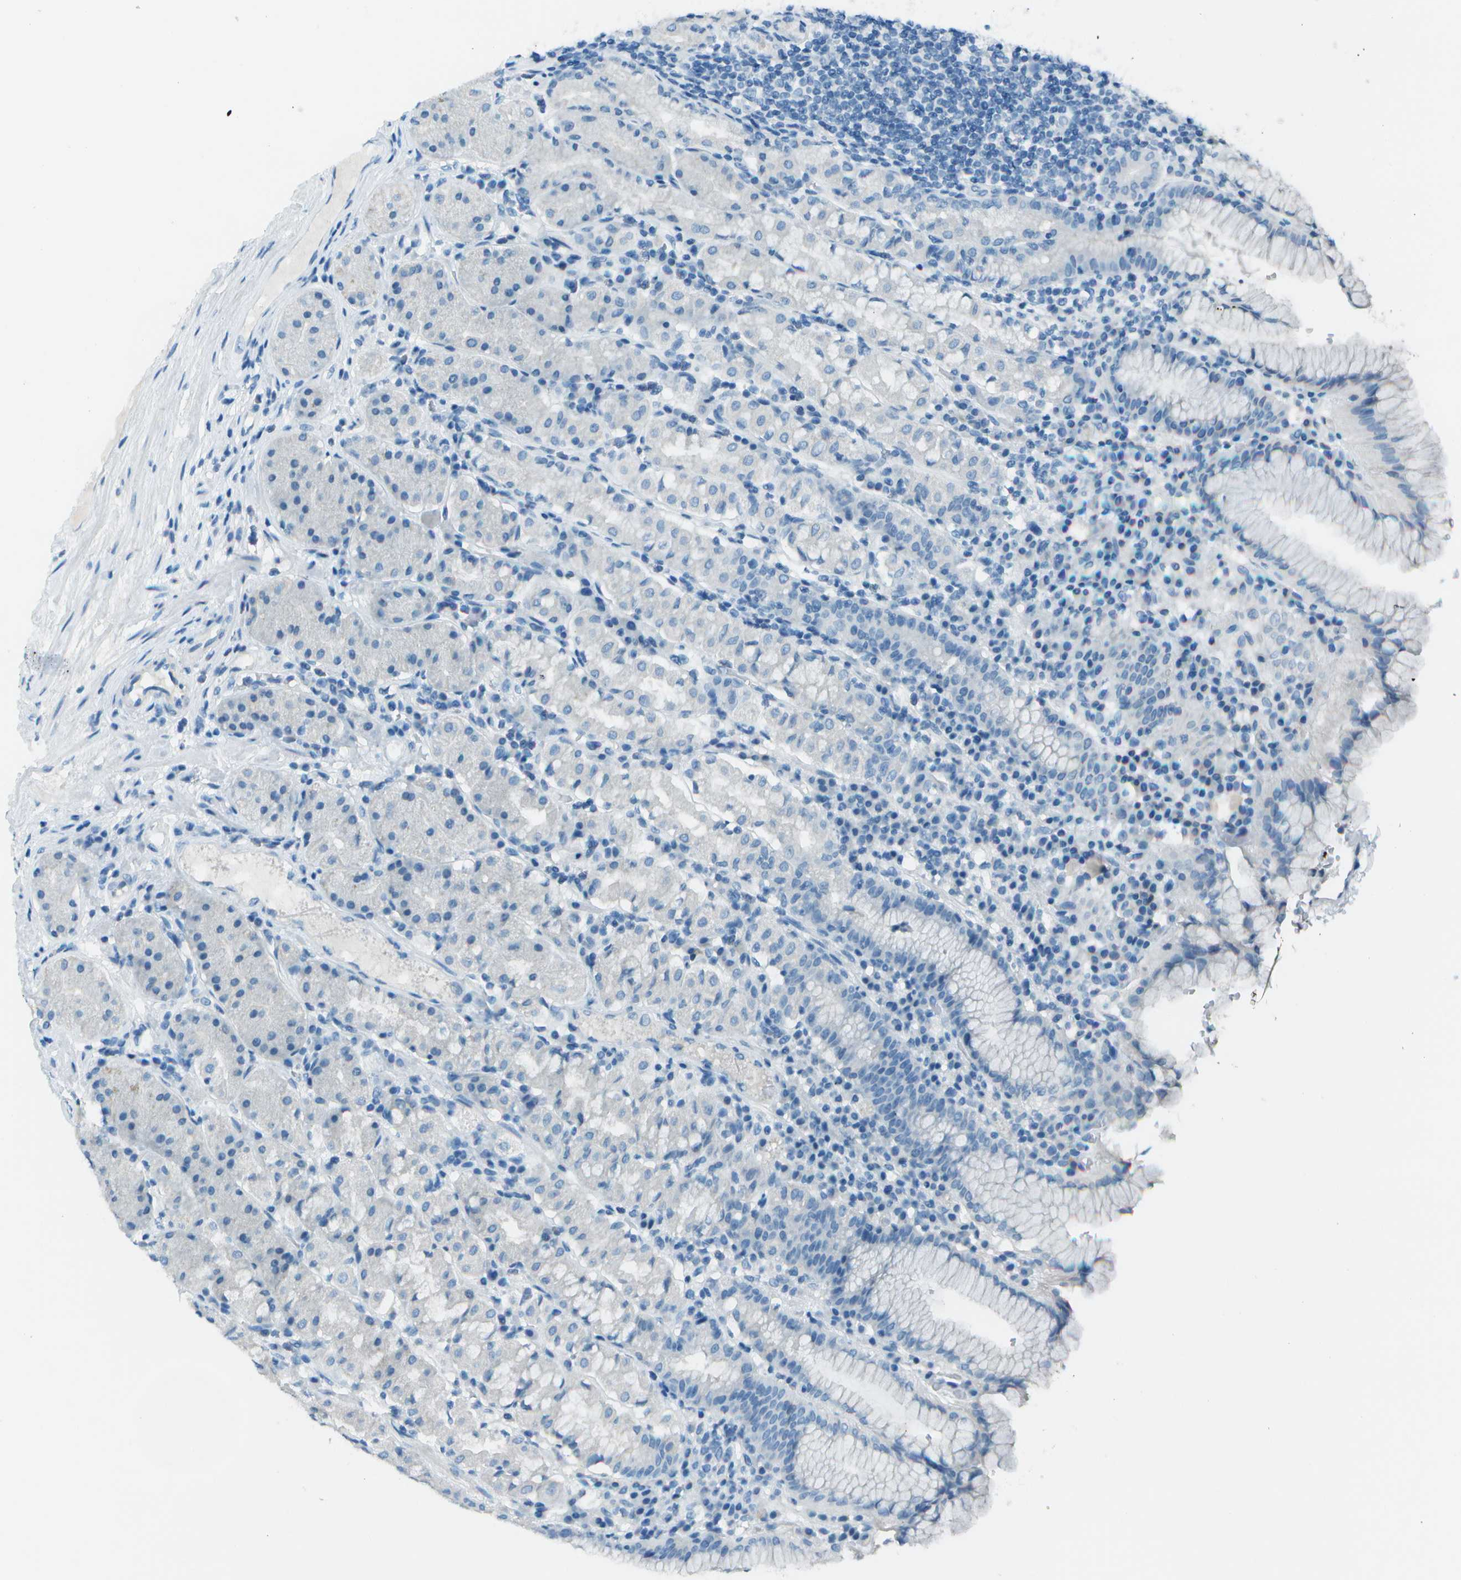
{"staining": {"intensity": "negative", "quantity": "none", "location": "none"}, "tissue": "stomach", "cell_type": "Glandular cells", "image_type": "normal", "snomed": [{"axis": "morphology", "description": "Normal tissue, NOS"}, {"axis": "topography", "description": "Stomach"}, {"axis": "topography", "description": "Stomach, lower"}], "caption": "Unremarkable stomach was stained to show a protein in brown. There is no significant positivity in glandular cells. Brightfield microscopy of immunohistochemistry stained with DAB (3,3'-diaminobenzidine) (brown) and hematoxylin (blue), captured at high magnification.", "gene": "FGF1", "patient": {"sex": "female", "age": 56}}